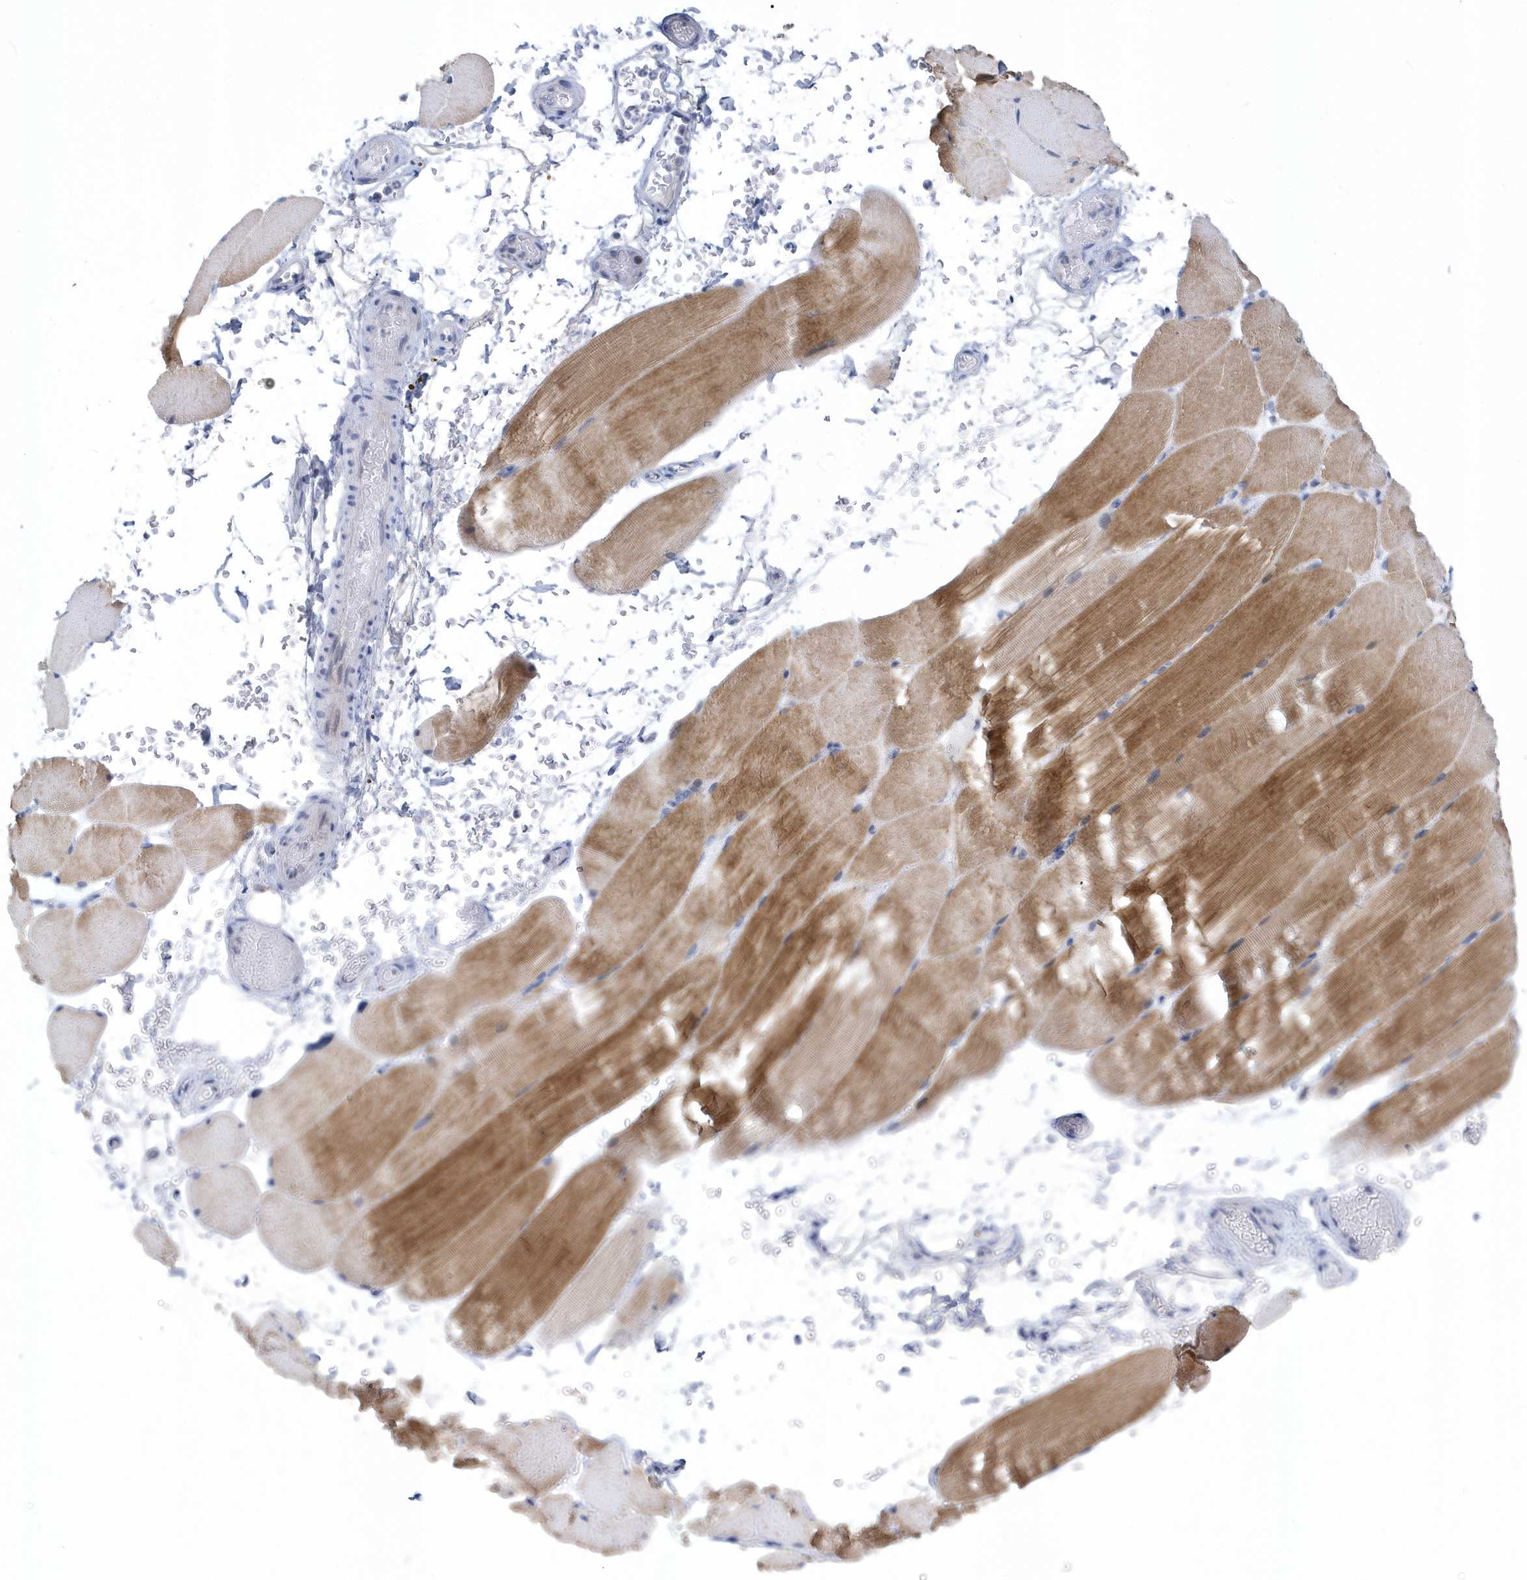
{"staining": {"intensity": "moderate", "quantity": "25%-75%", "location": "cytoplasmic/membranous"}, "tissue": "skeletal muscle", "cell_type": "Myocytes", "image_type": "normal", "snomed": [{"axis": "morphology", "description": "Normal tissue, NOS"}, {"axis": "topography", "description": "Skeletal muscle"}, {"axis": "topography", "description": "Parathyroid gland"}], "caption": "Immunohistochemical staining of benign skeletal muscle reveals moderate cytoplasmic/membranous protein positivity in approximately 25%-75% of myocytes. The protein is stained brown, and the nuclei are stained in blue (DAB IHC with brightfield microscopy, high magnification).", "gene": "SRGAP3", "patient": {"sex": "female", "age": 37}}